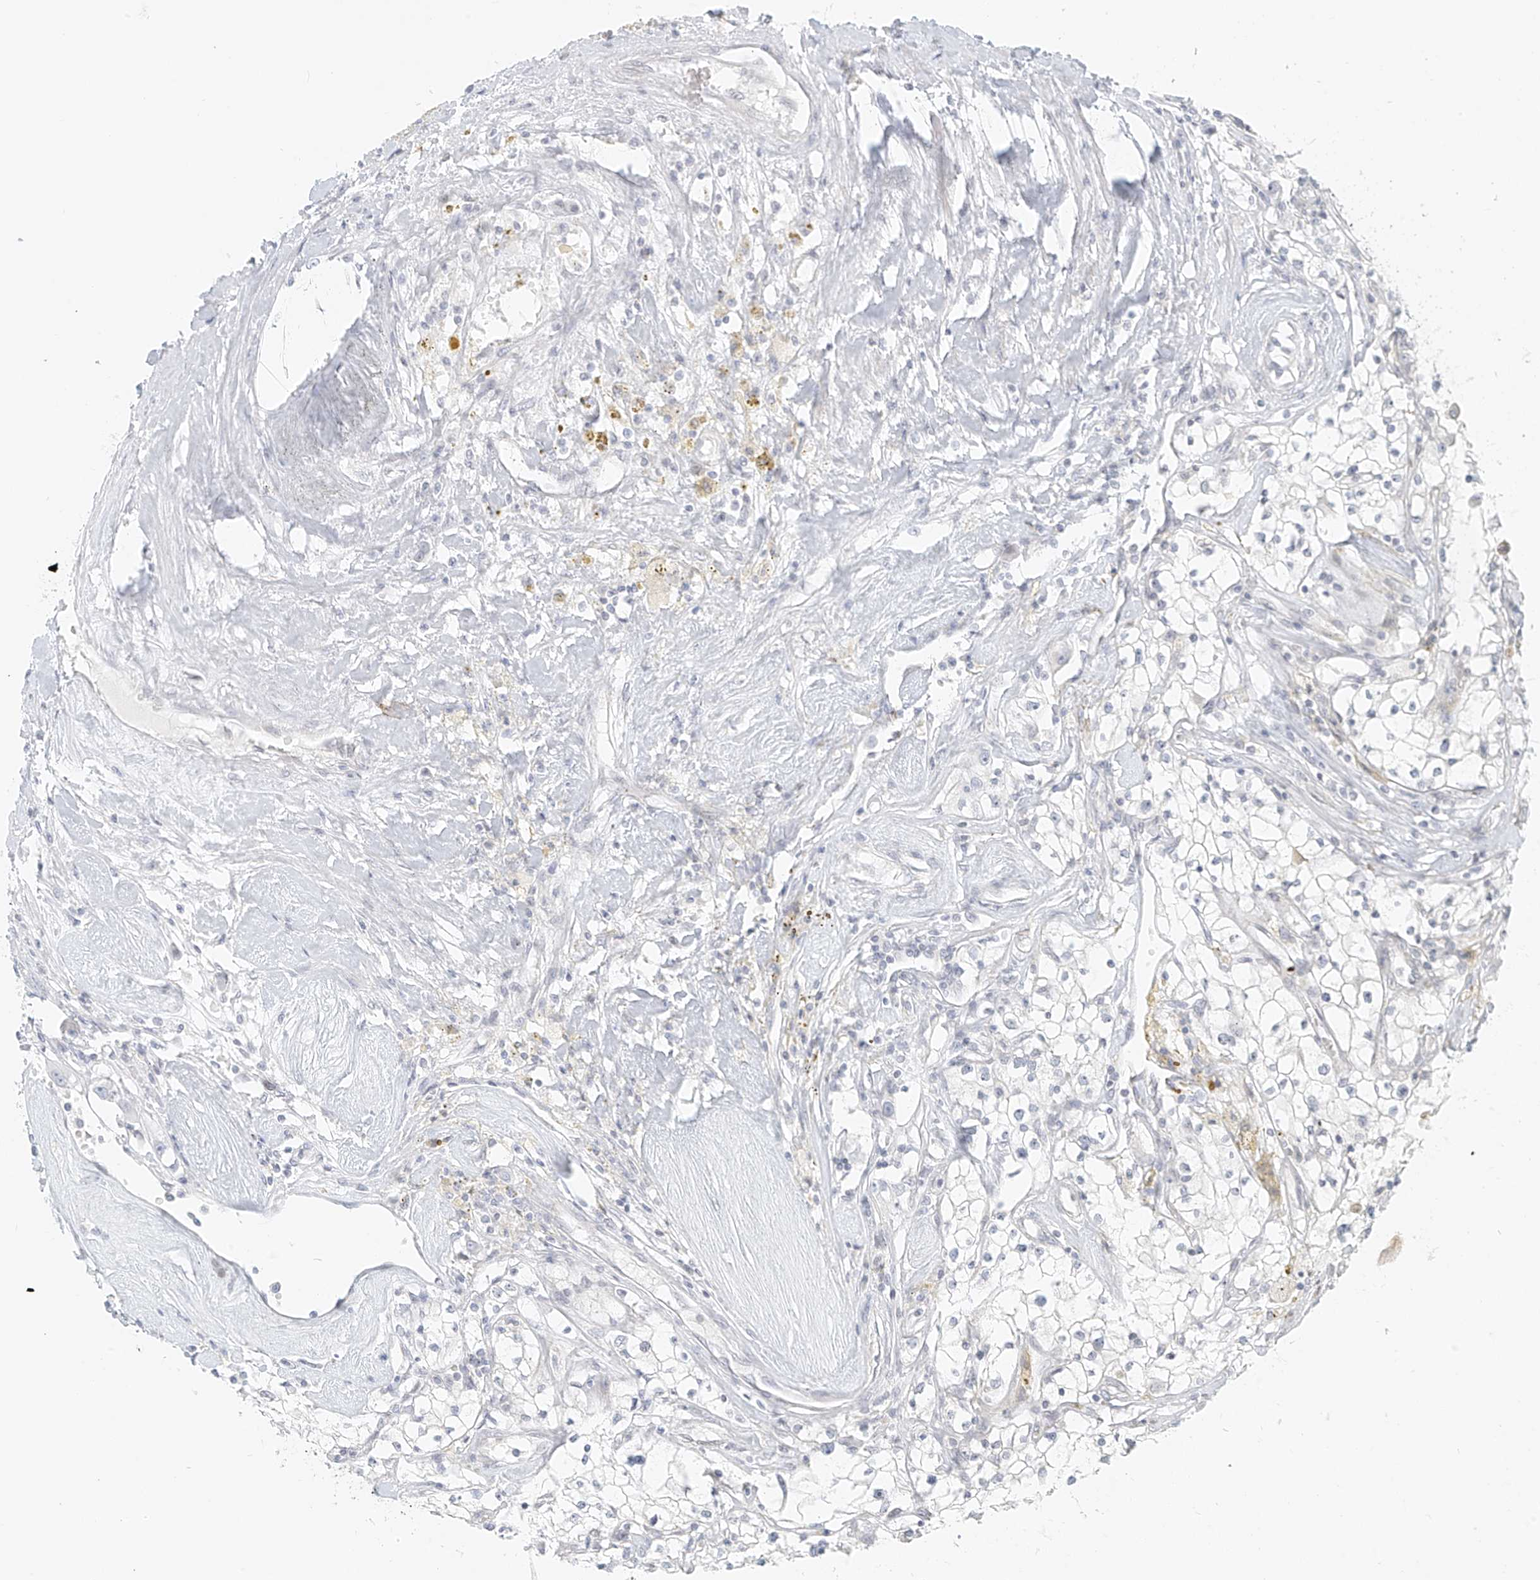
{"staining": {"intensity": "negative", "quantity": "none", "location": "none"}, "tissue": "renal cancer", "cell_type": "Tumor cells", "image_type": "cancer", "snomed": [{"axis": "morphology", "description": "Adenocarcinoma, NOS"}, {"axis": "topography", "description": "Kidney"}], "caption": "Immunohistochemical staining of human renal cancer (adenocarcinoma) exhibits no significant staining in tumor cells.", "gene": "OSBPL7", "patient": {"sex": "male", "age": 56}}